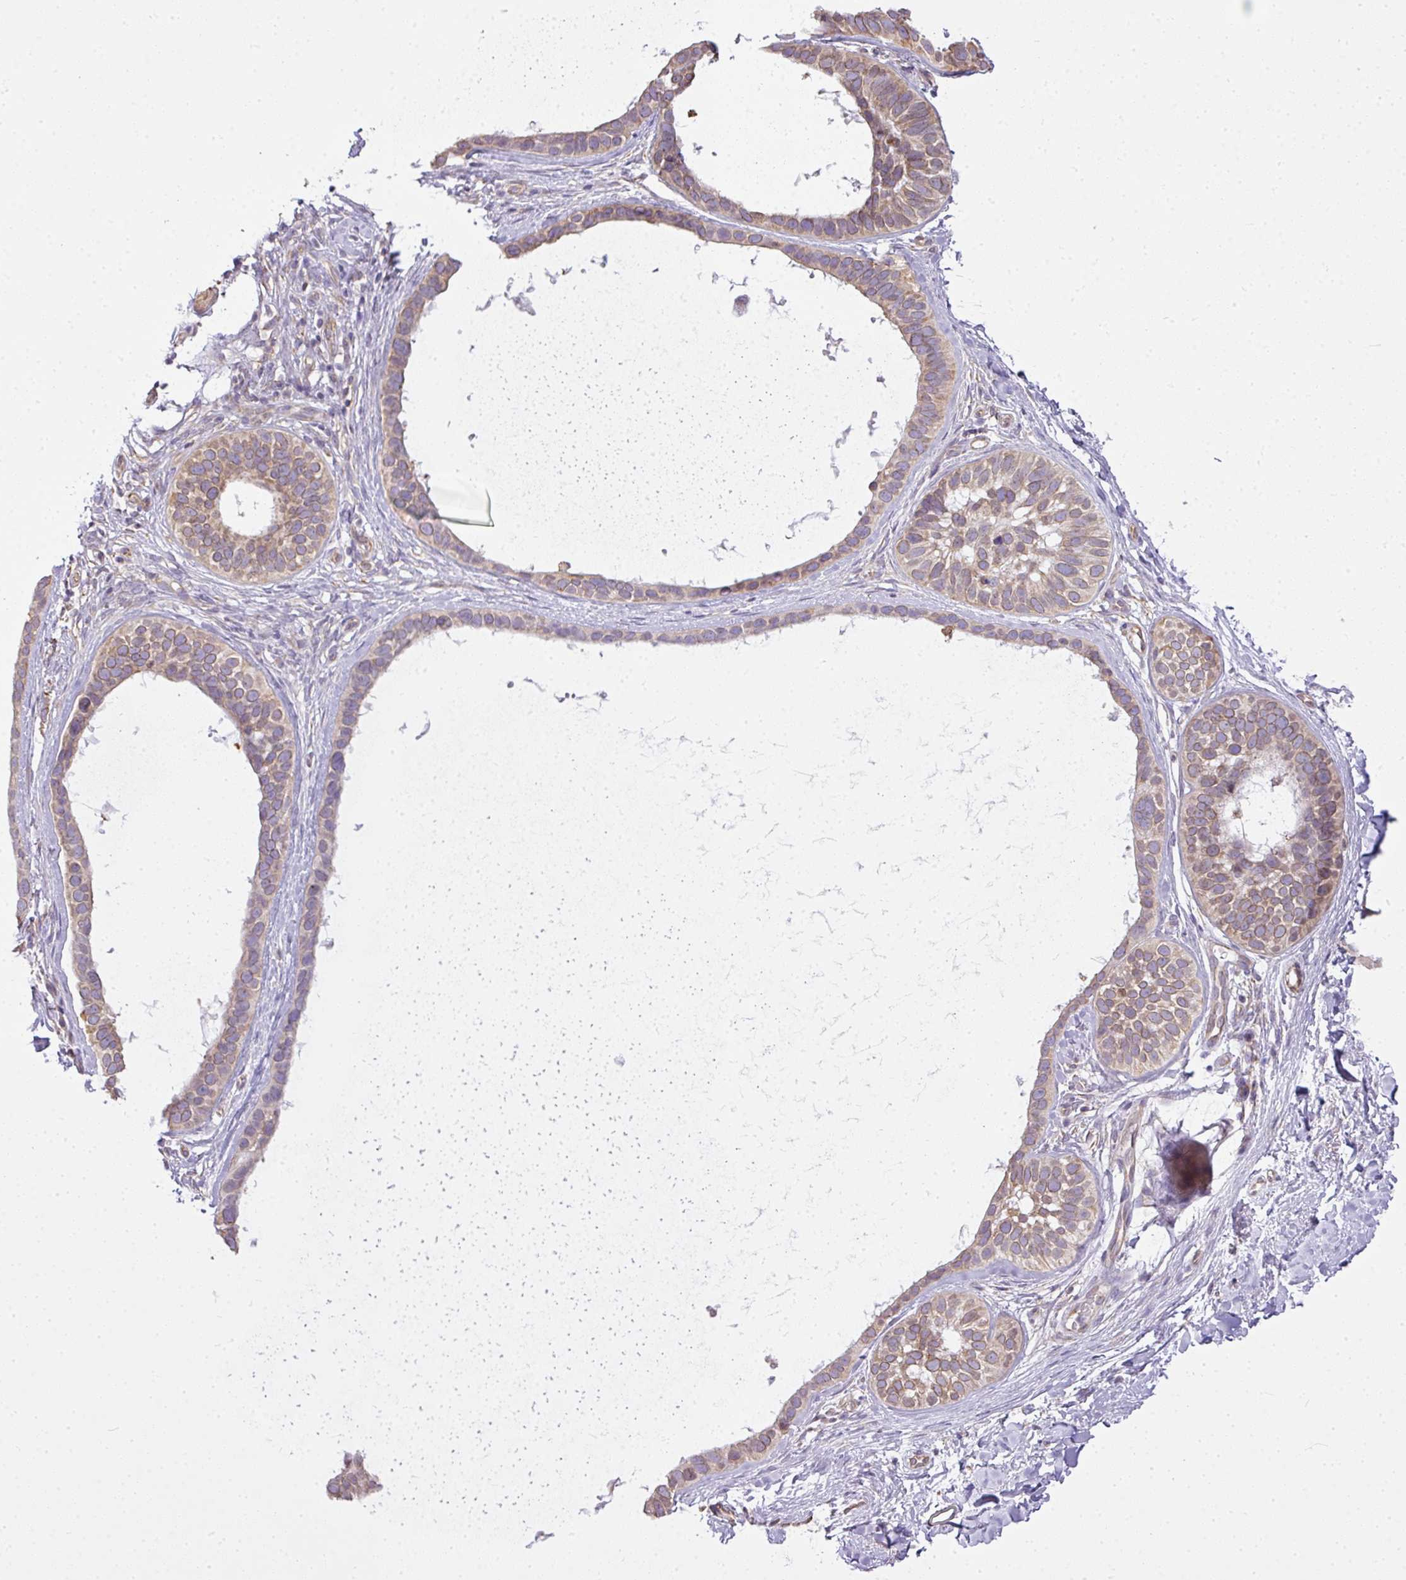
{"staining": {"intensity": "weak", "quantity": ">75%", "location": "cytoplasmic/membranous"}, "tissue": "skin cancer", "cell_type": "Tumor cells", "image_type": "cancer", "snomed": [{"axis": "morphology", "description": "Basal cell carcinoma"}, {"axis": "topography", "description": "Skin"}], "caption": "Immunohistochemistry micrograph of human skin basal cell carcinoma stained for a protein (brown), which demonstrates low levels of weak cytoplasmic/membranous expression in about >75% of tumor cells.", "gene": "COX18", "patient": {"sex": "male", "age": 62}}